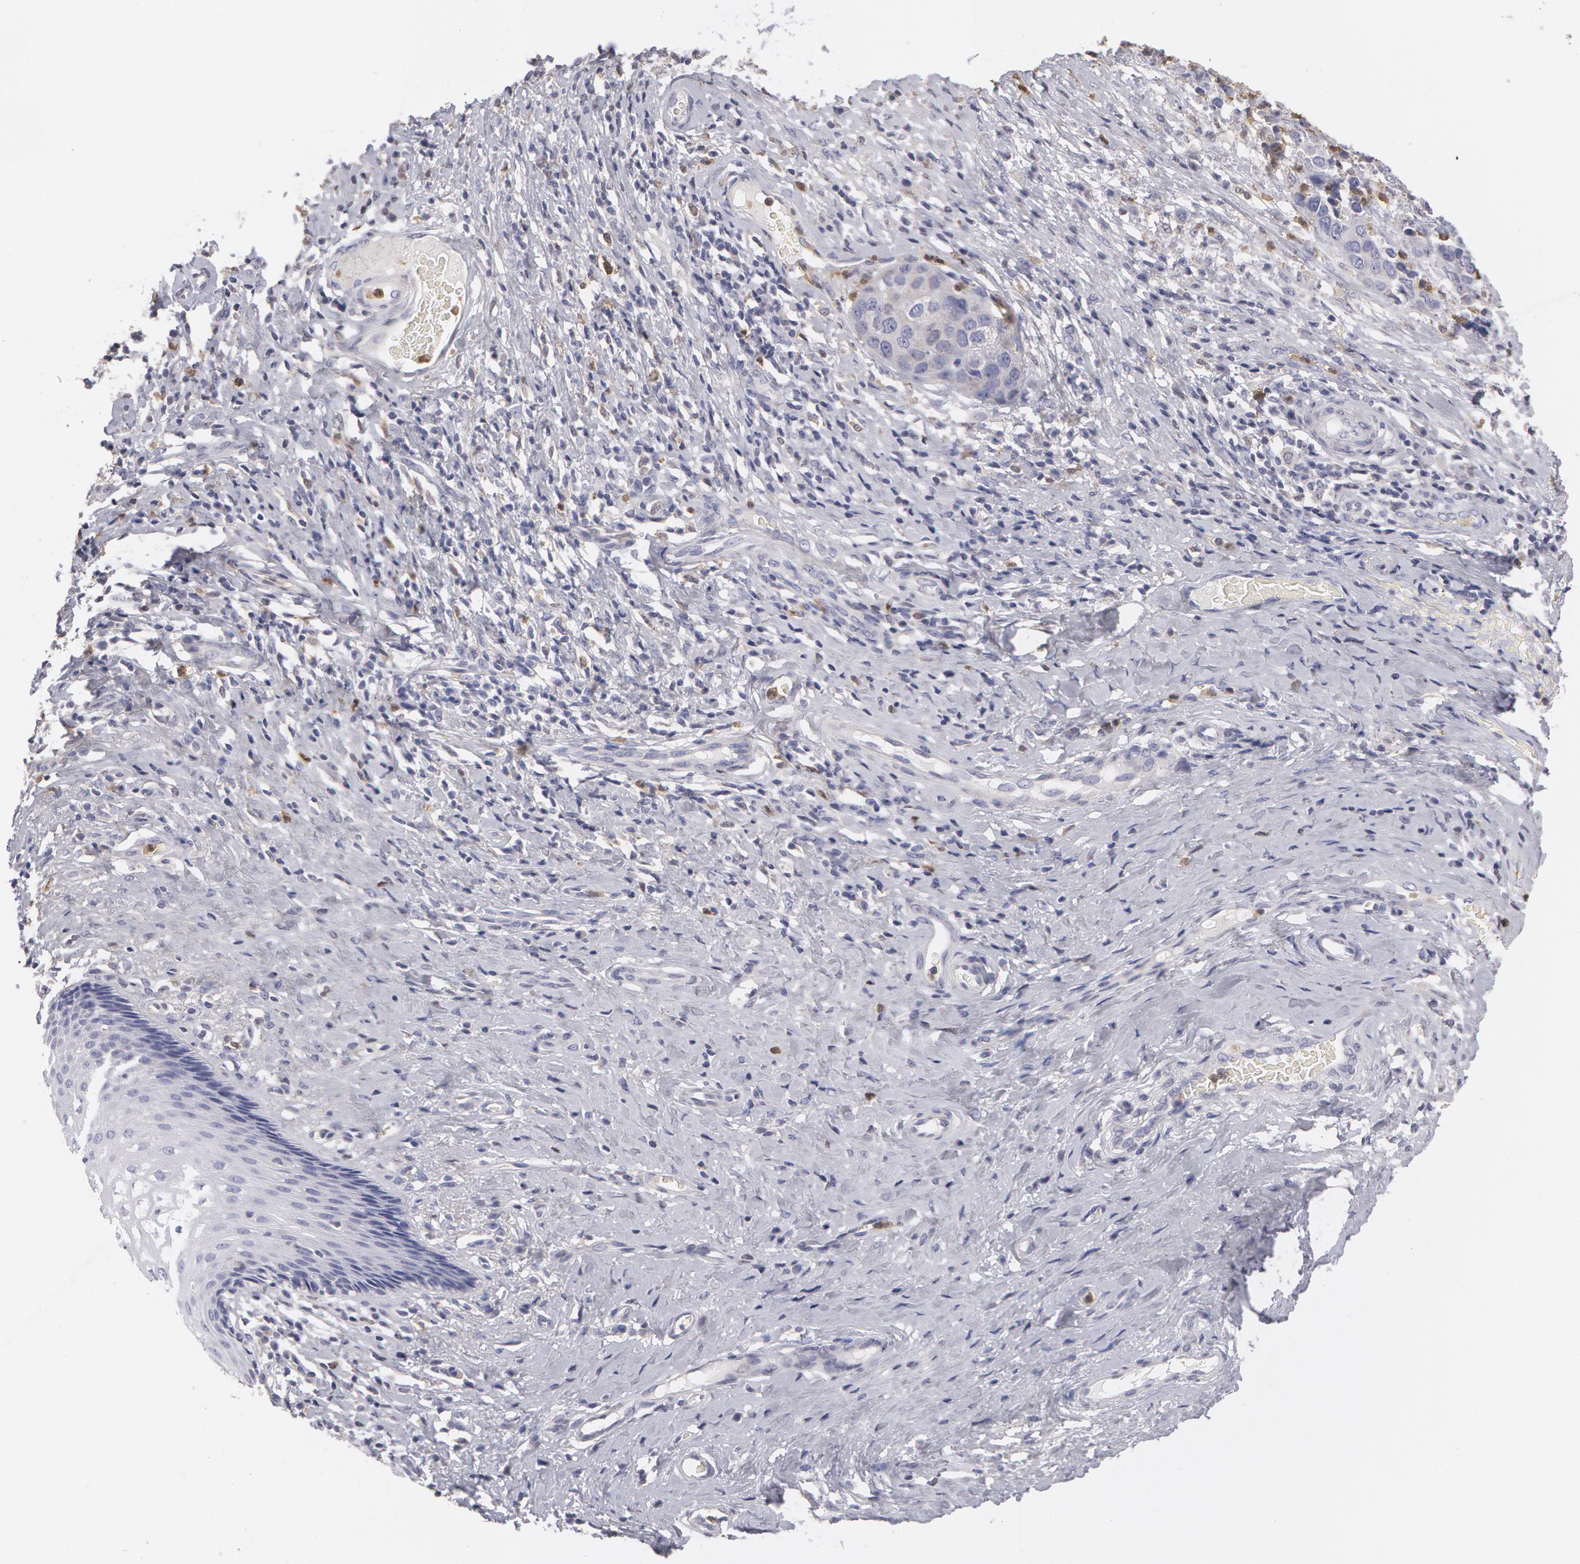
{"staining": {"intensity": "weak", "quantity": "25%-75%", "location": "cytoplasmic/membranous"}, "tissue": "cervical cancer", "cell_type": "Tumor cells", "image_type": "cancer", "snomed": [{"axis": "morphology", "description": "Squamous cell carcinoma, NOS"}, {"axis": "topography", "description": "Cervix"}], "caption": "An image of human cervical cancer stained for a protein exhibits weak cytoplasmic/membranous brown staining in tumor cells.", "gene": "CAT", "patient": {"sex": "female", "age": 54}}